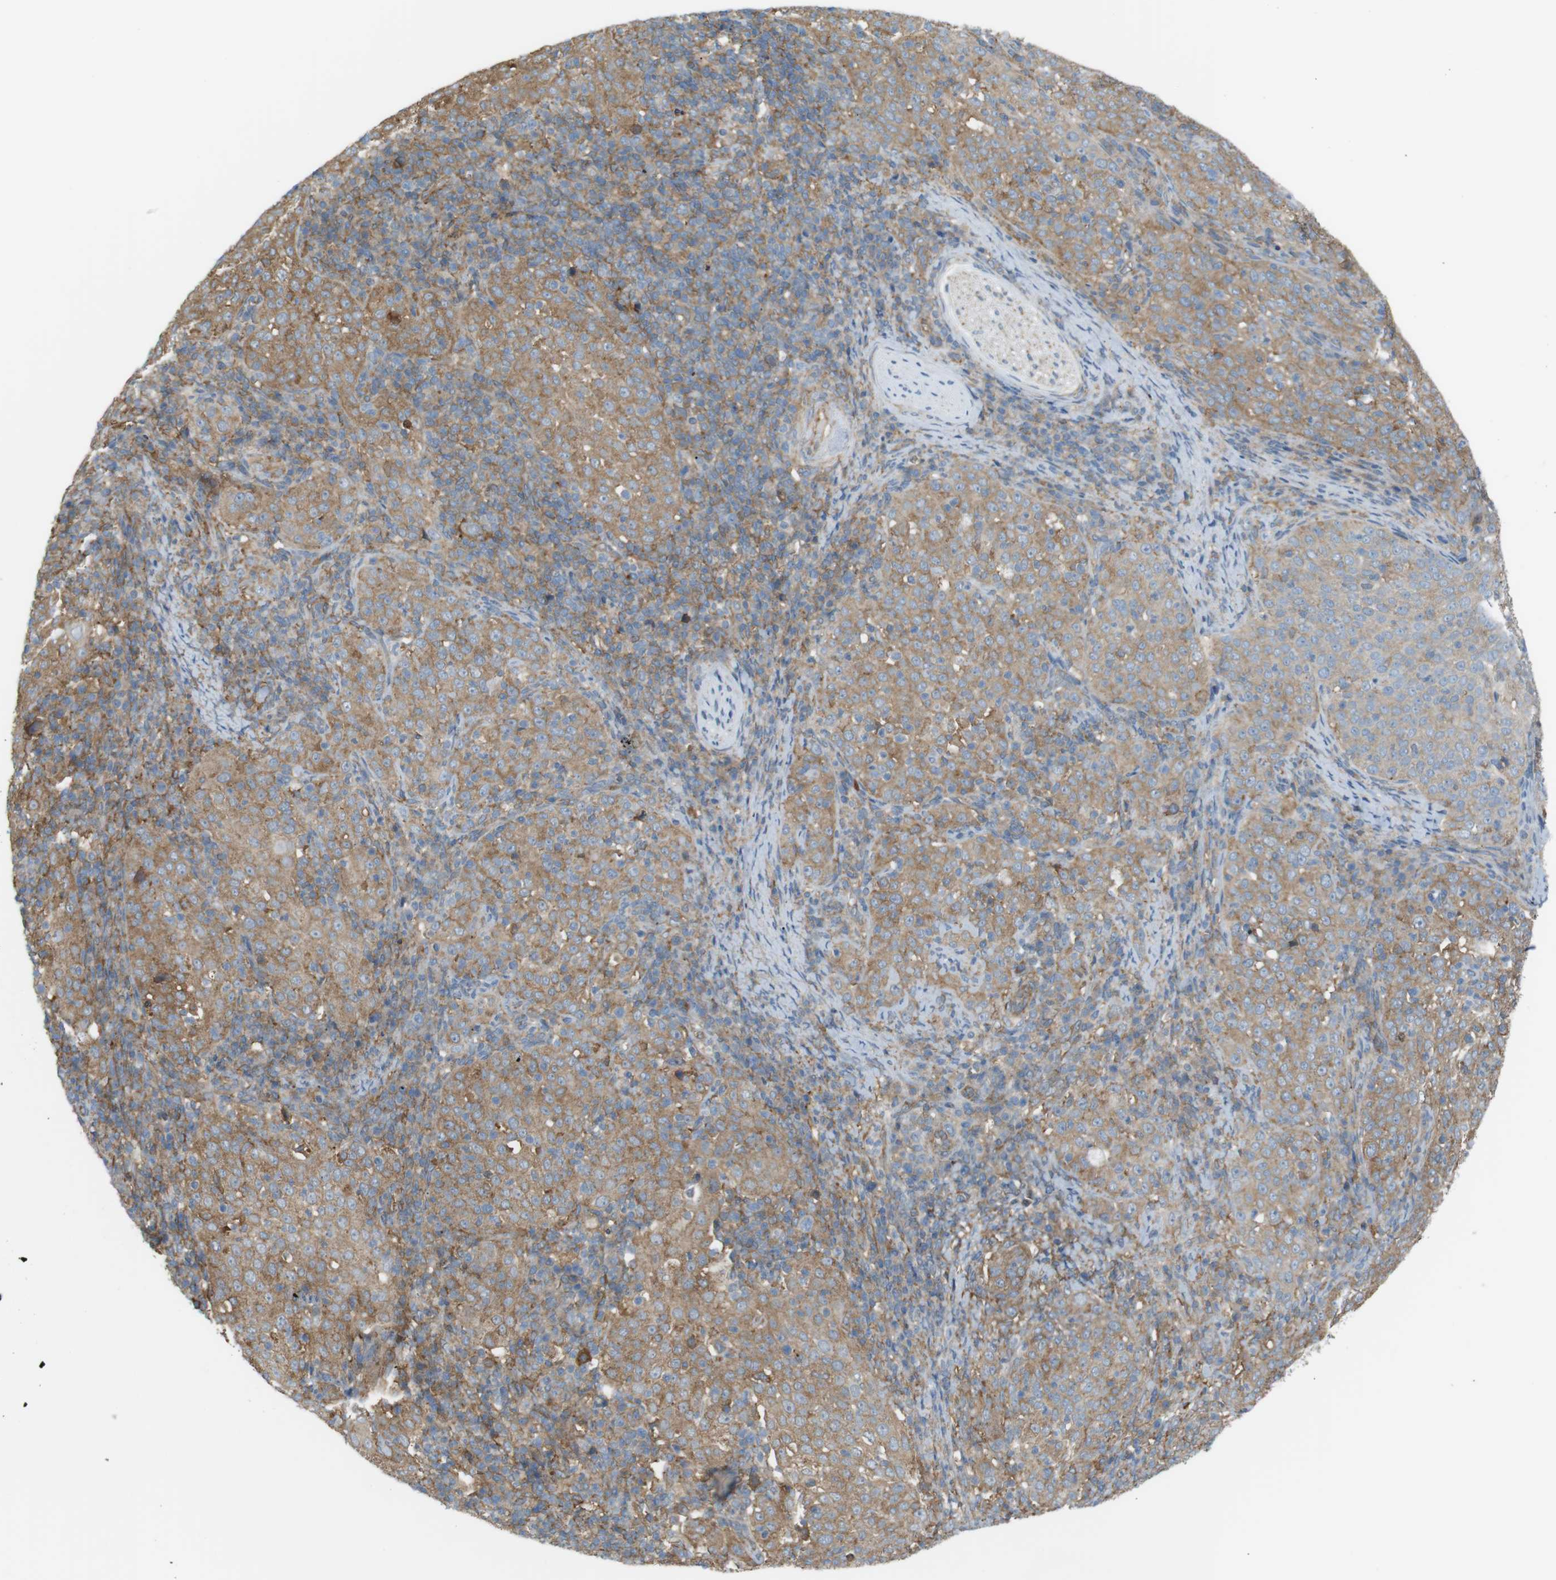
{"staining": {"intensity": "moderate", "quantity": ">75%", "location": "cytoplasmic/membranous"}, "tissue": "cervical cancer", "cell_type": "Tumor cells", "image_type": "cancer", "snomed": [{"axis": "morphology", "description": "Squamous cell carcinoma, NOS"}, {"axis": "topography", "description": "Cervix"}], "caption": "Cervical cancer (squamous cell carcinoma) was stained to show a protein in brown. There is medium levels of moderate cytoplasmic/membranous staining in about >75% of tumor cells.", "gene": "PEPD", "patient": {"sex": "female", "age": 51}}